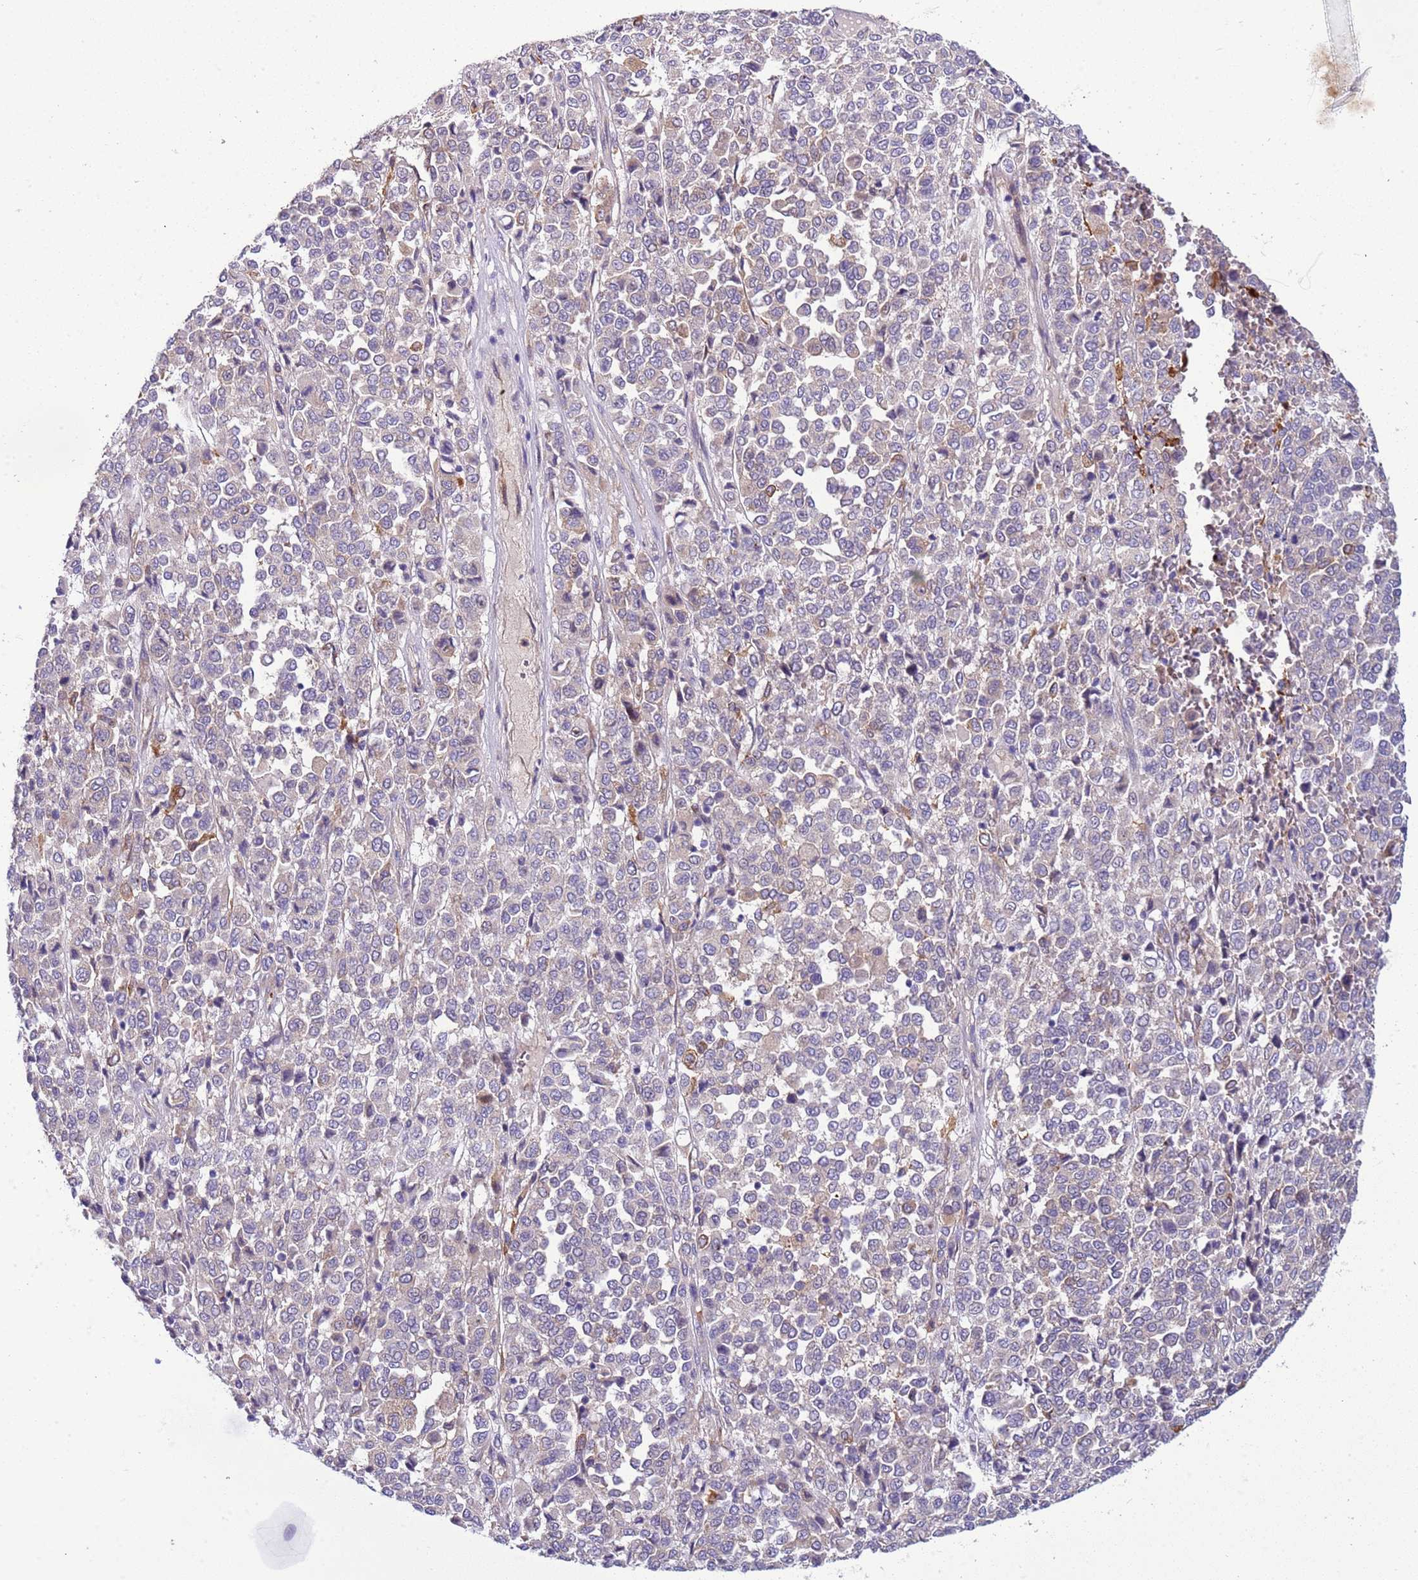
{"staining": {"intensity": "negative", "quantity": "none", "location": "none"}, "tissue": "melanoma", "cell_type": "Tumor cells", "image_type": "cancer", "snomed": [{"axis": "morphology", "description": "Malignant melanoma, Metastatic site"}, {"axis": "topography", "description": "Pancreas"}], "caption": "Immunohistochemistry (IHC) of human melanoma reveals no positivity in tumor cells. (DAB immunohistochemistry (IHC) visualized using brightfield microscopy, high magnification).", "gene": "PAQR7", "patient": {"sex": "female", "age": 30}}